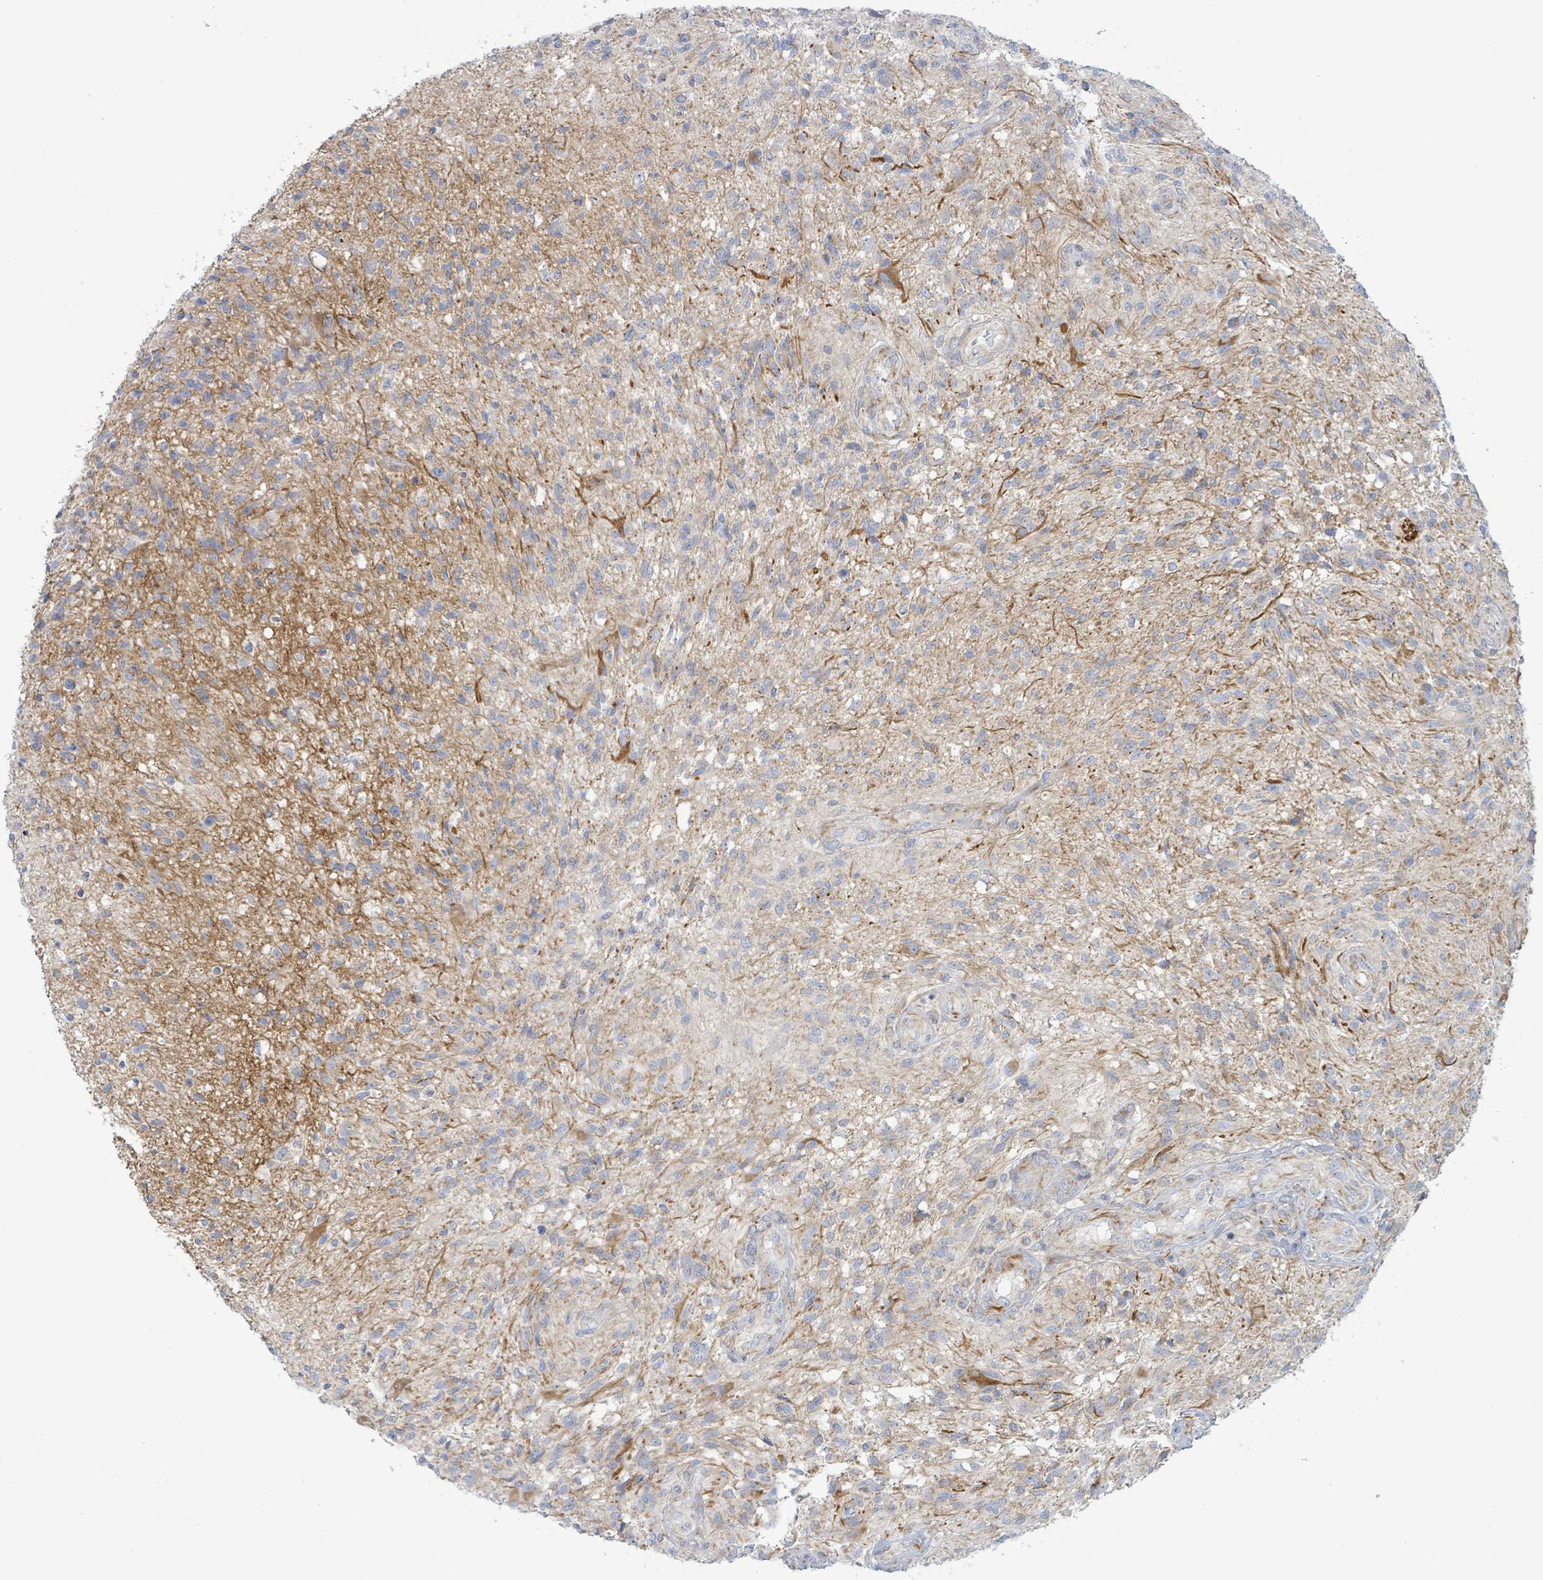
{"staining": {"intensity": "negative", "quantity": "none", "location": "none"}, "tissue": "glioma", "cell_type": "Tumor cells", "image_type": "cancer", "snomed": [{"axis": "morphology", "description": "Glioma, malignant, High grade"}, {"axis": "topography", "description": "Brain"}], "caption": "Human malignant high-grade glioma stained for a protein using immunohistochemistry exhibits no positivity in tumor cells.", "gene": "ALG12", "patient": {"sex": "male", "age": 56}}